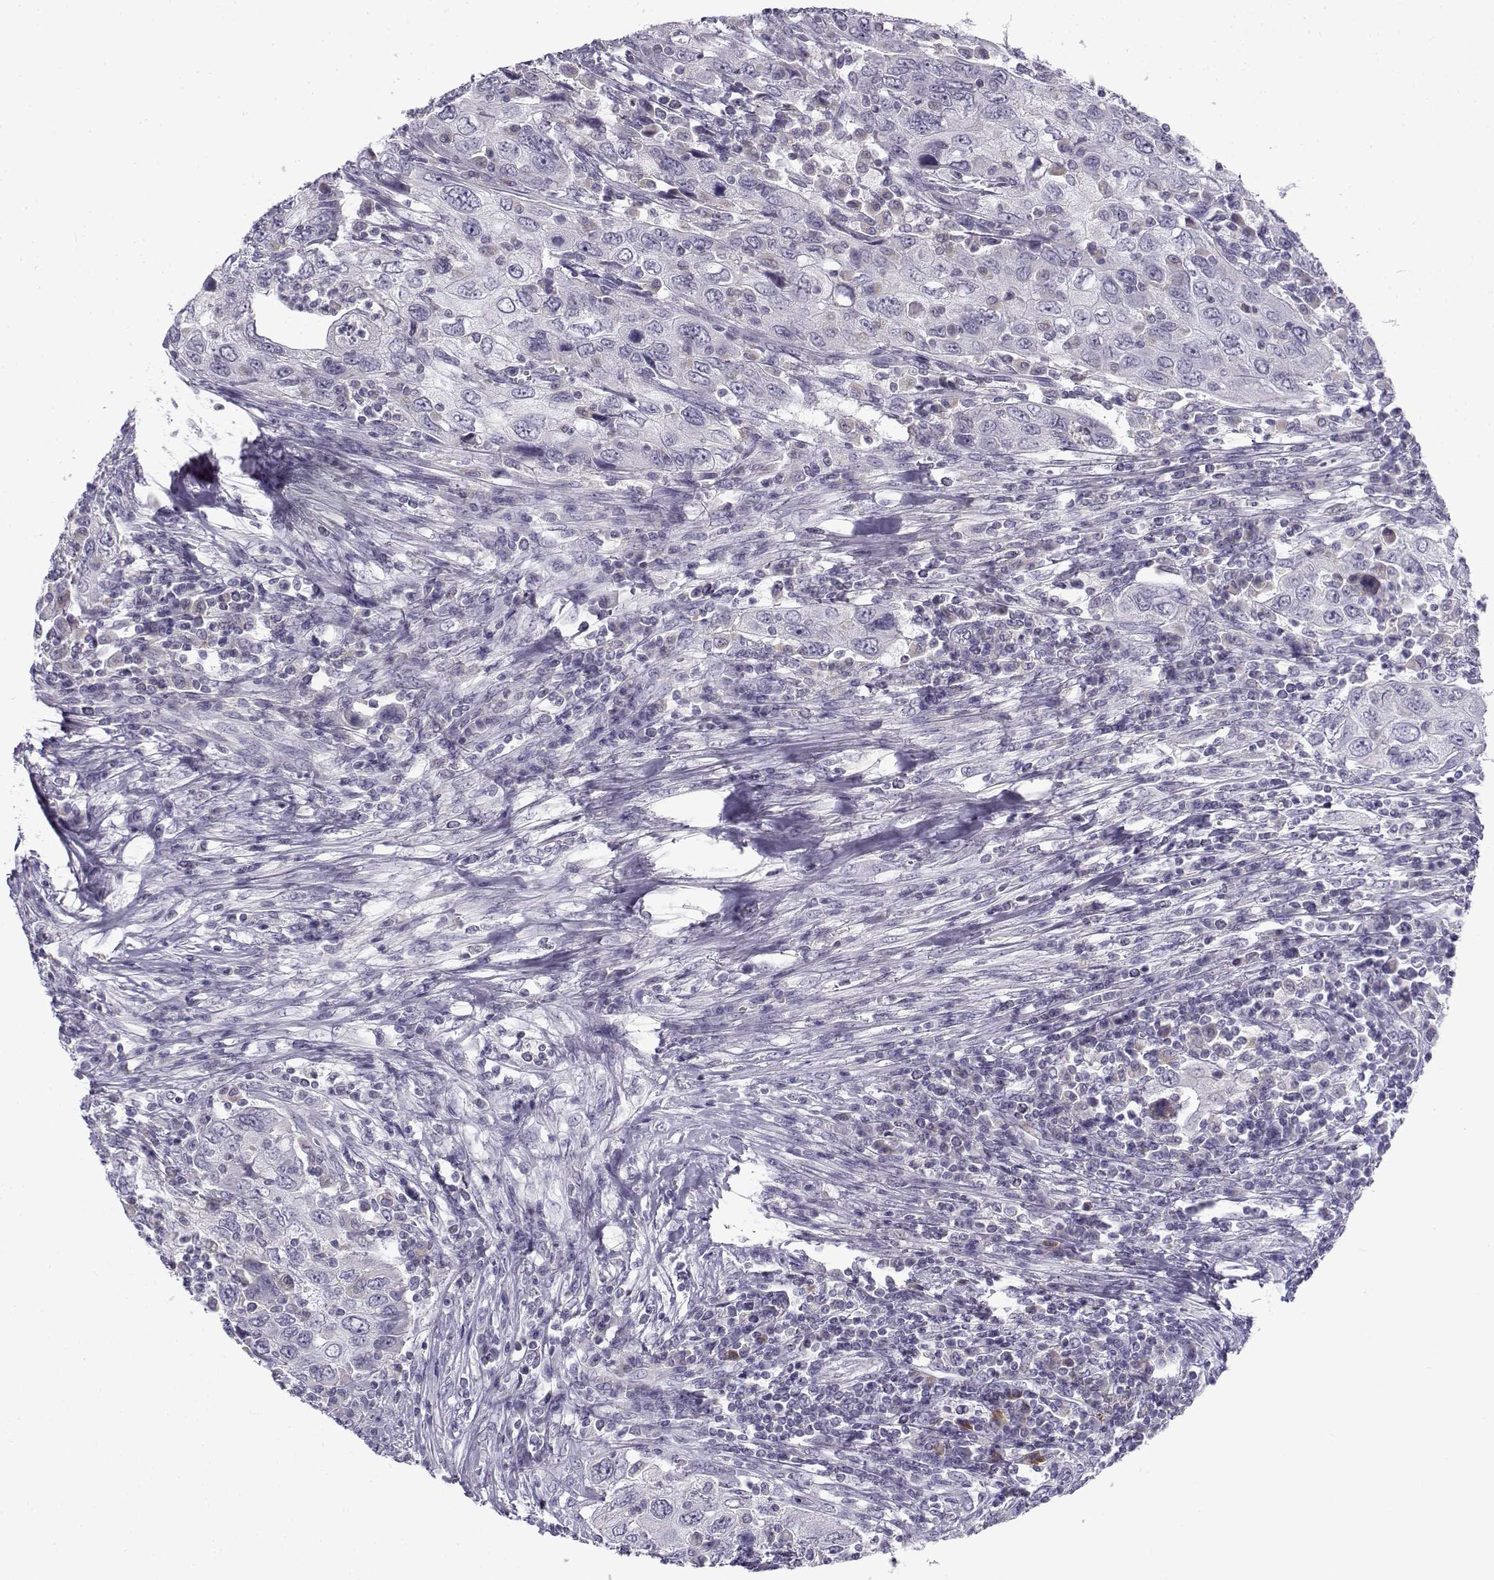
{"staining": {"intensity": "negative", "quantity": "none", "location": "none"}, "tissue": "urothelial cancer", "cell_type": "Tumor cells", "image_type": "cancer", "snomed": [{"axis": "morphology", "description": "Urothelial carcinoma, High grade"}, {"axis": "topography", "description": "Urinary bladder"}], "caption": "Micrograph shows no protein positivity in tumor cells of urothelial cancer tissue.", "gene": "FAM166A", "patient": {"sex": "male", "age": 76}}